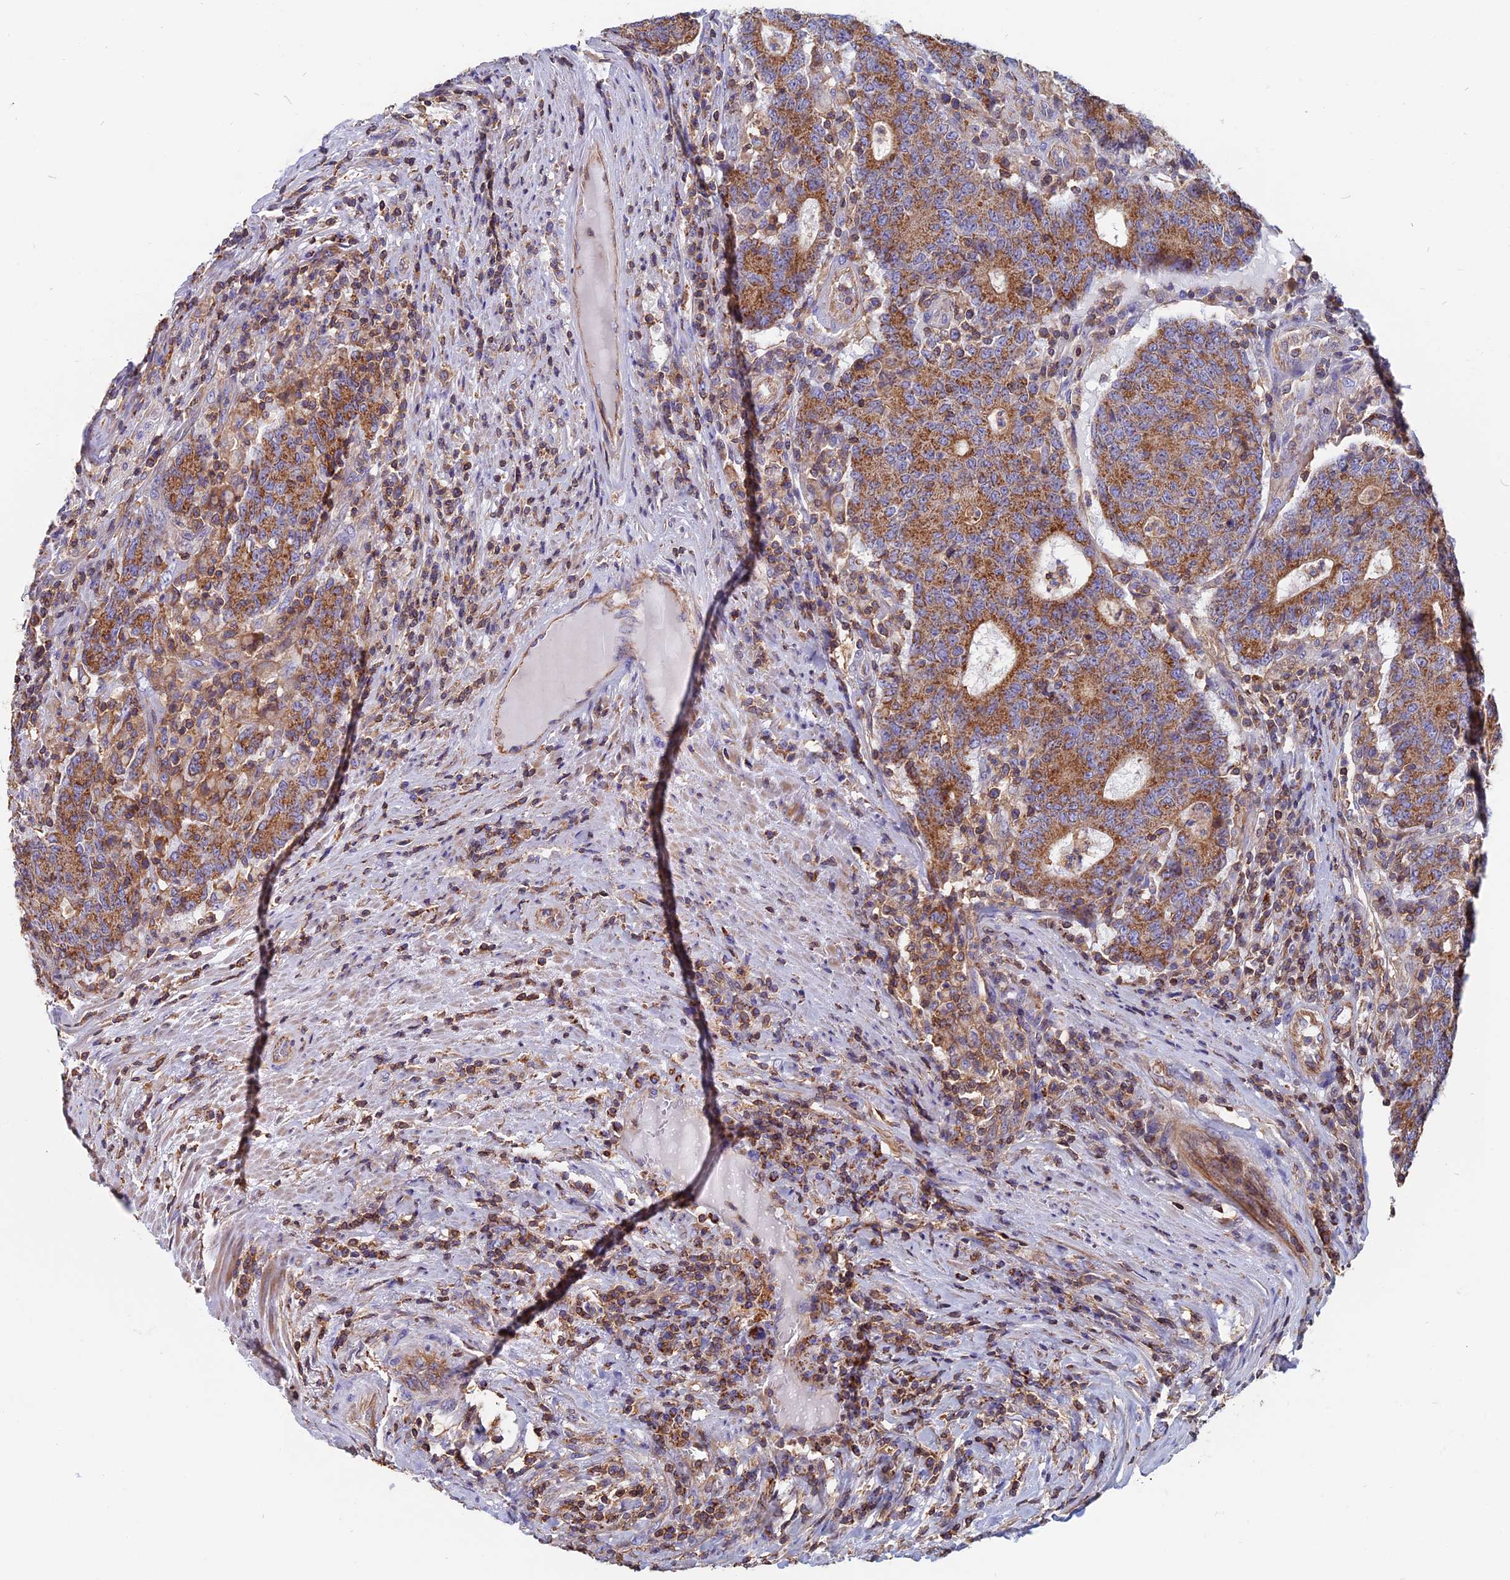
{"staining": {"intensity": "moderate", "quantity": ">75%", "location": "cytoplasmic/membranous"}, "tissue": "colorectal cancer", "cell_type": "Tumor cells", "image_type": "cancer", "snomed": [{"axis": "morphology", "description": "Adenocarcinoma, NOS"}, {"axis": "topography", "description": "Colon"}], "caption": "Colorectal adenocarcinoma stained with a brown dye demonstrates moderate cytoplasmic/membranous positive staining in approximately >75% of tumor cells.", "gene": "HSD17B8", "patient": {"sex": "female", "age": 75}}